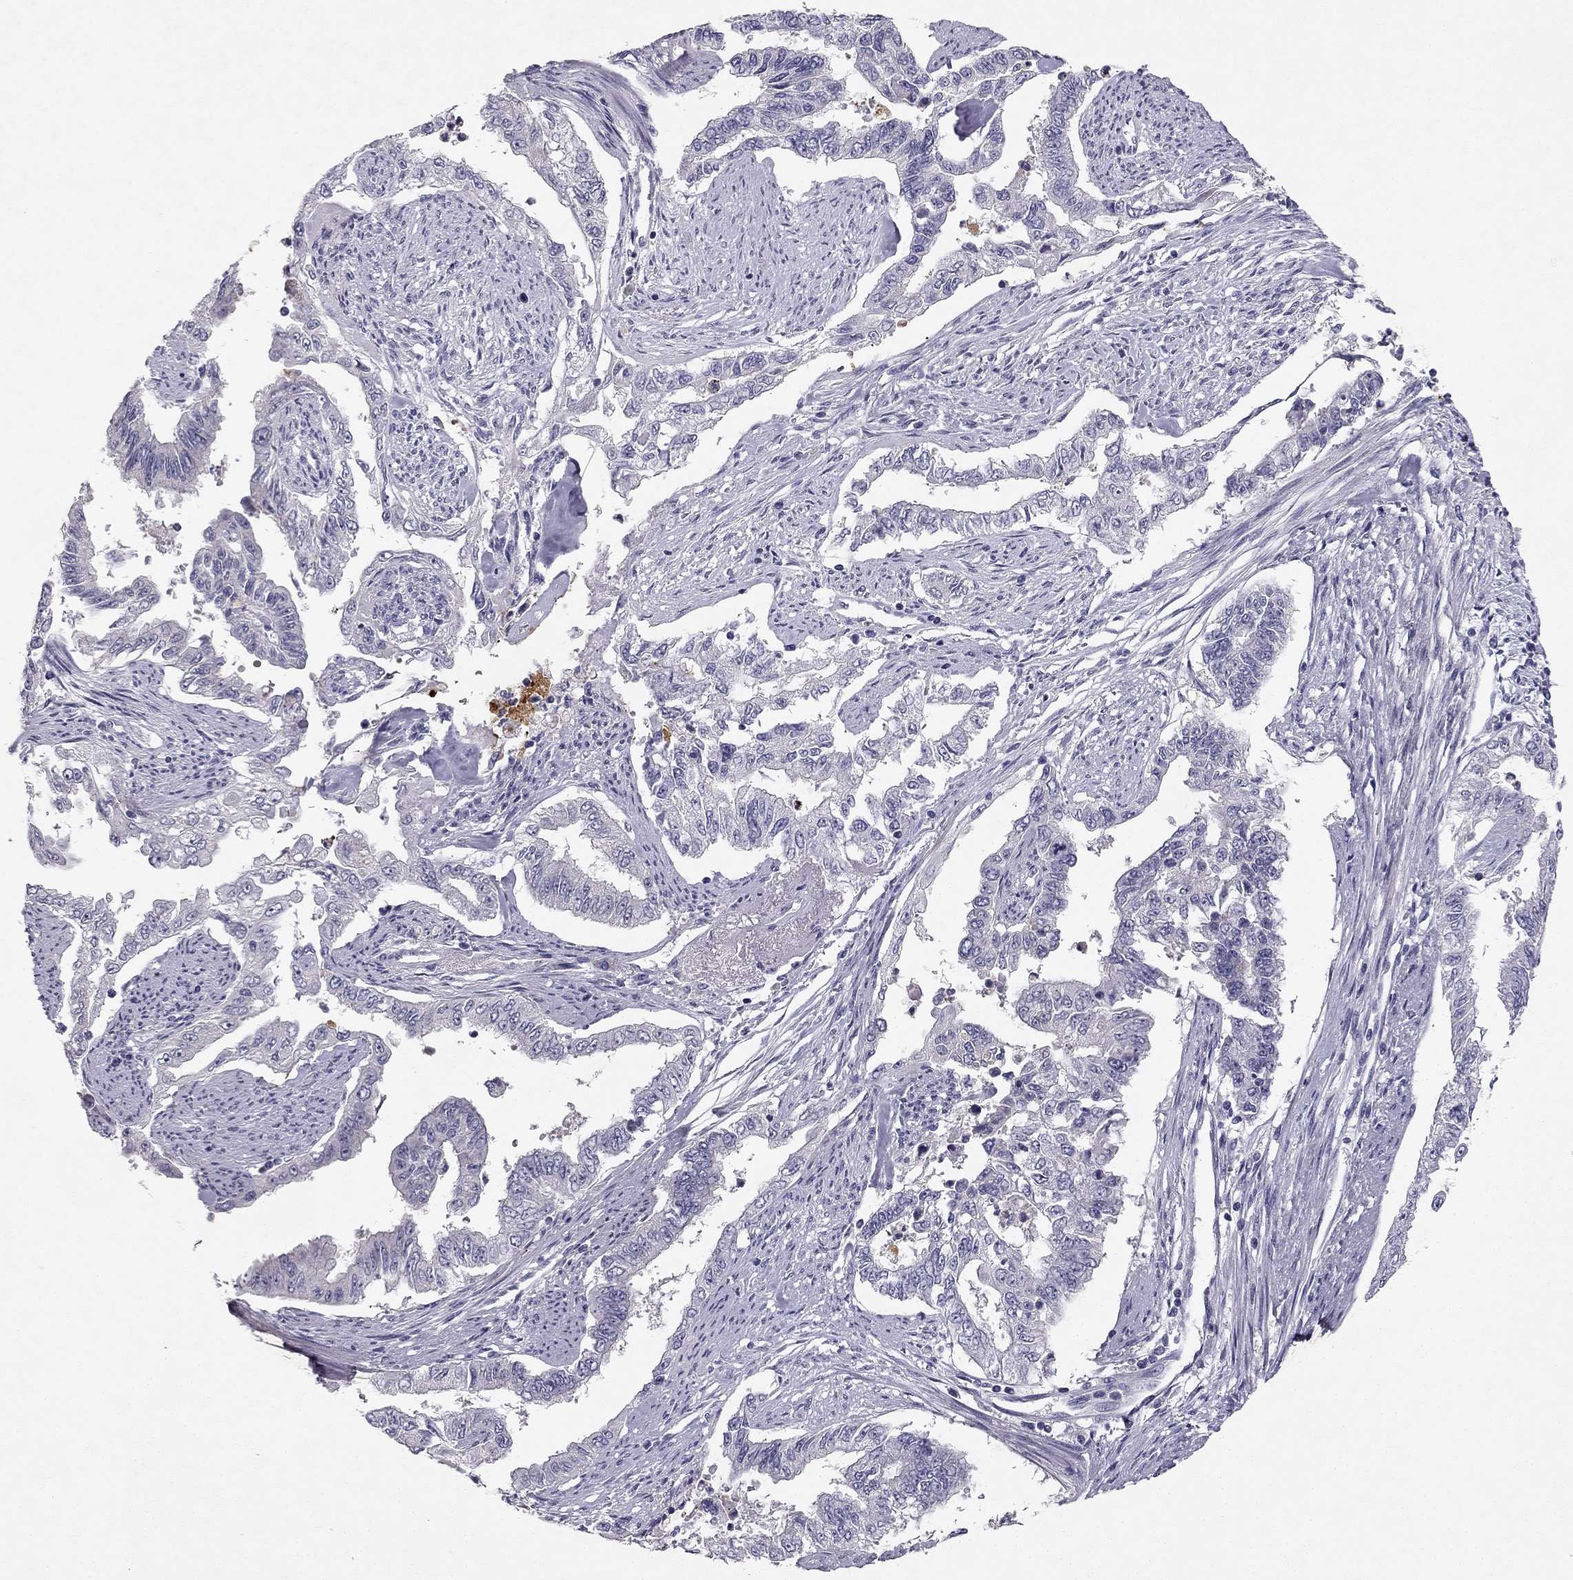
{"staining": {"intensity": "negative", "quantity": "none", "location": "none"}, "tissue": "endometrial cancer", "cell_type": "Tumor cells", "image_type": "cancer", "snomed": [{"axis": "morphology", "description": "Adenocarcinoma, NOS"}, {"axis": "topography", "description": "Uterus"}], "caption": "Immunohistochemical staining of endometrial cancer demonstrates no significant positivity in tumor cells. (DAB immunohistochemistry visualized using brightfield microscopy, high magnification).", "gene": "SLC6A4", "patient": {"sex": "female", "age": 59}}